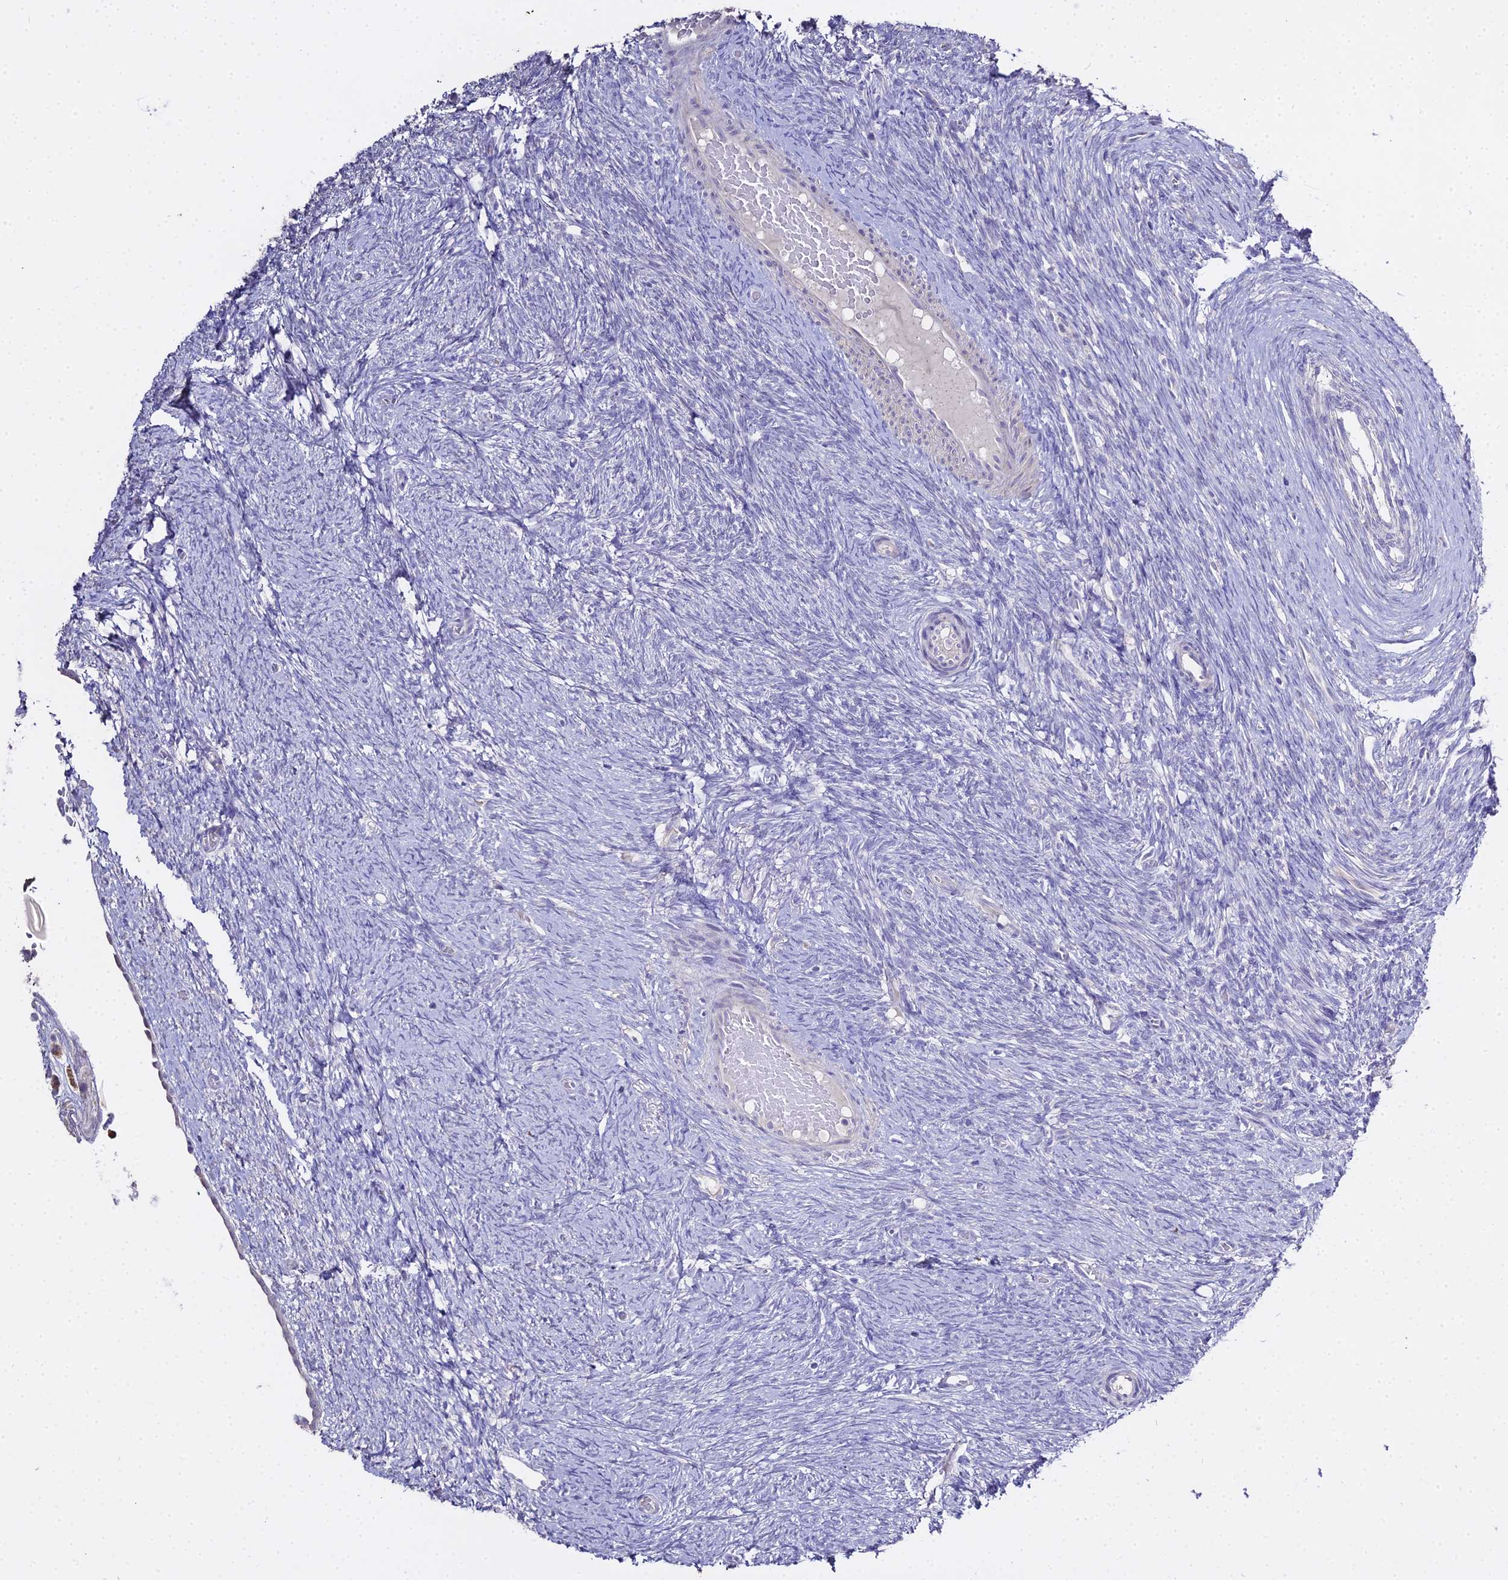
{"staining": {"intensity": "negative", "quantity": "none", "location": "none"}, "tissue": "ovary", "cell_type": "Follicle cells", "image_type": "normal", "snomed": [{"axis": "morphology", "description": "Normal tissue, NOS"}, {"axis": "topography", "description": "Ovary"}], "caption": "Histopathology image shows no significant protein positivity in follicle cells of unremarkable ovary.", "gene": "GLYAT", "patient": {"sex": "female", "age": 44}}